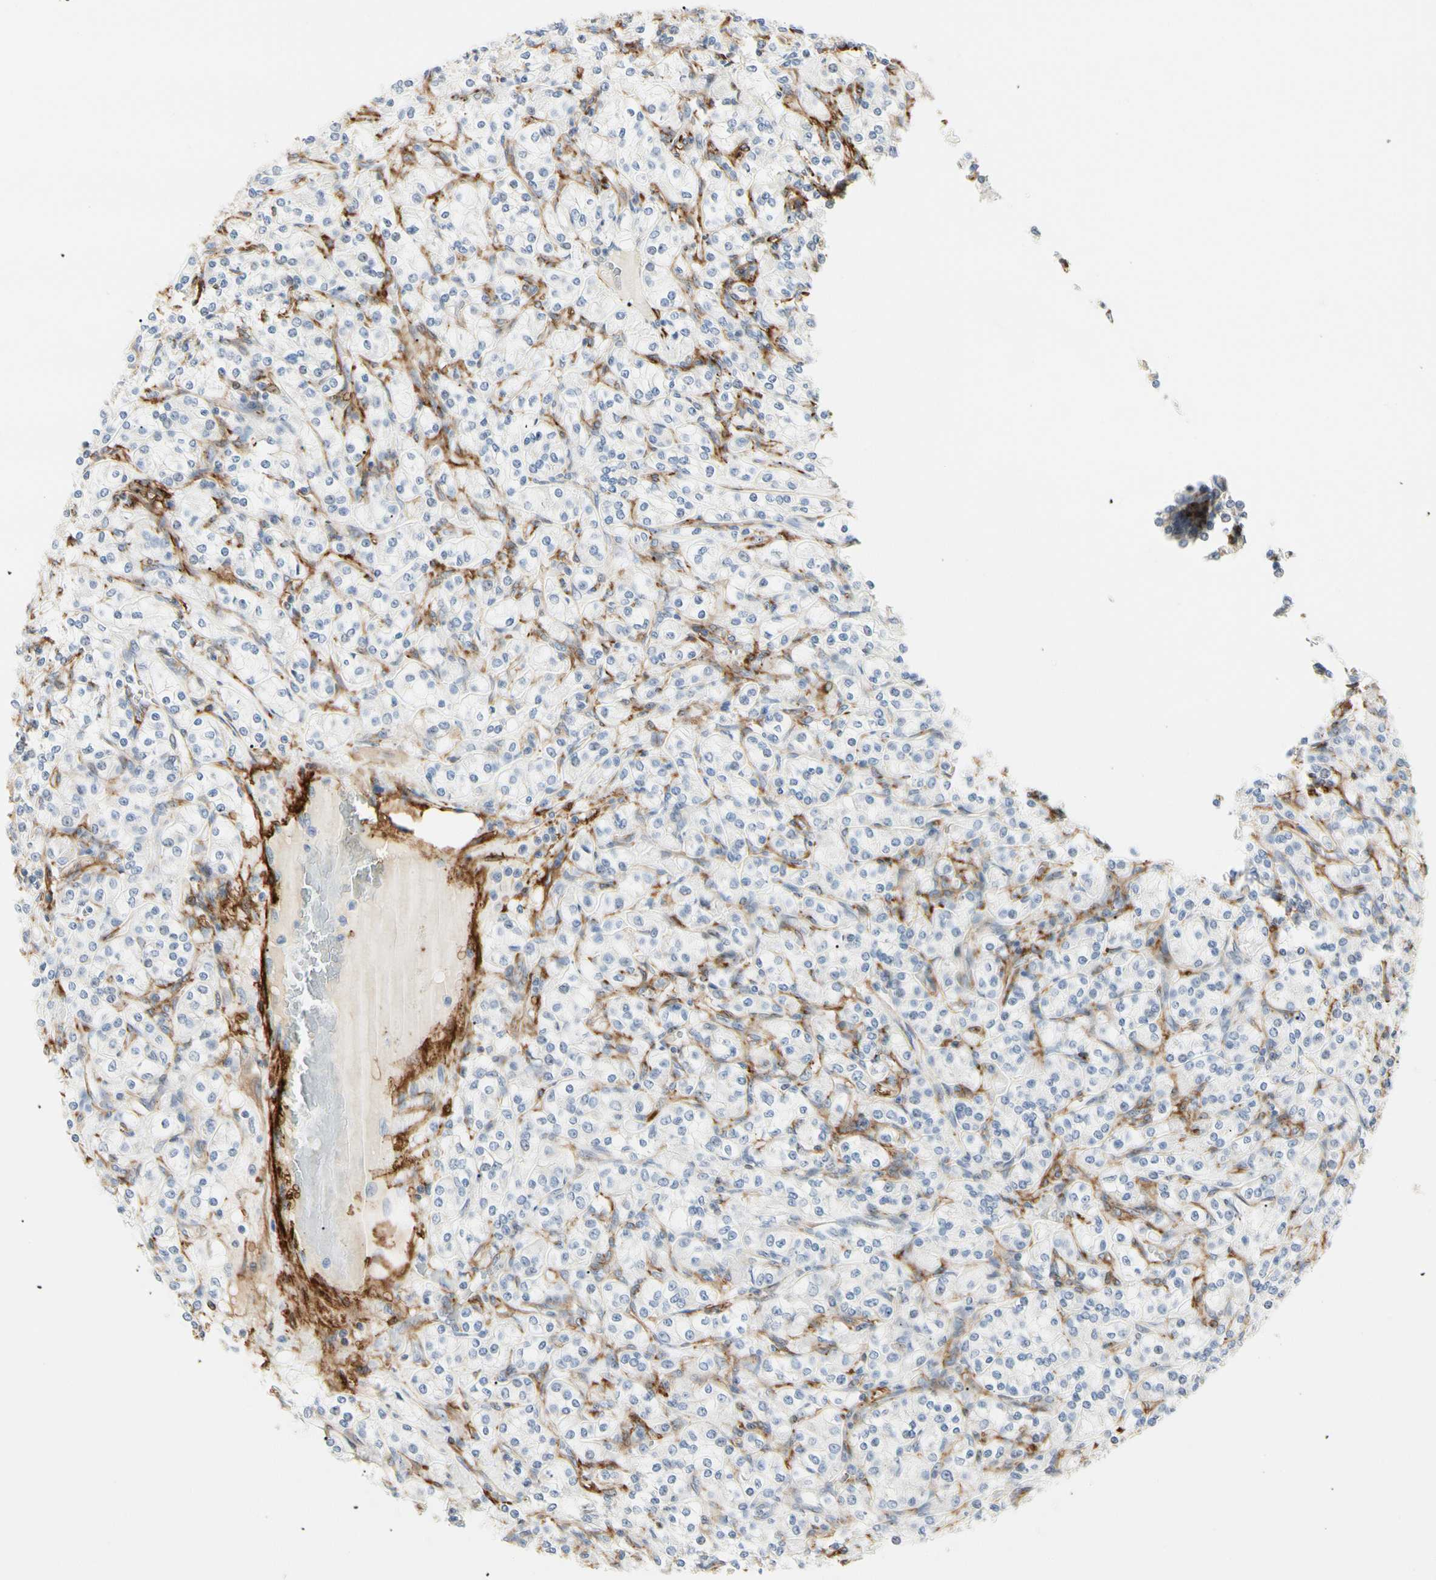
{"staining": {"intensity": "negative", "quantity": "none", "location": "none"}, "tissue": "renal cancer", "cell_type": "Tumor cells", "image_type": "cancer", "snomed": [{"axis": "morphology", "description": "Adenocarcinoma, NOS"}, {"axis": "topography", "description": "Kidney"}], "caption": "Tumor cells are negative for protein expression in human renal cancer.", "gene": "GGT5", "patient": {"sex": "male", "age": 77}}